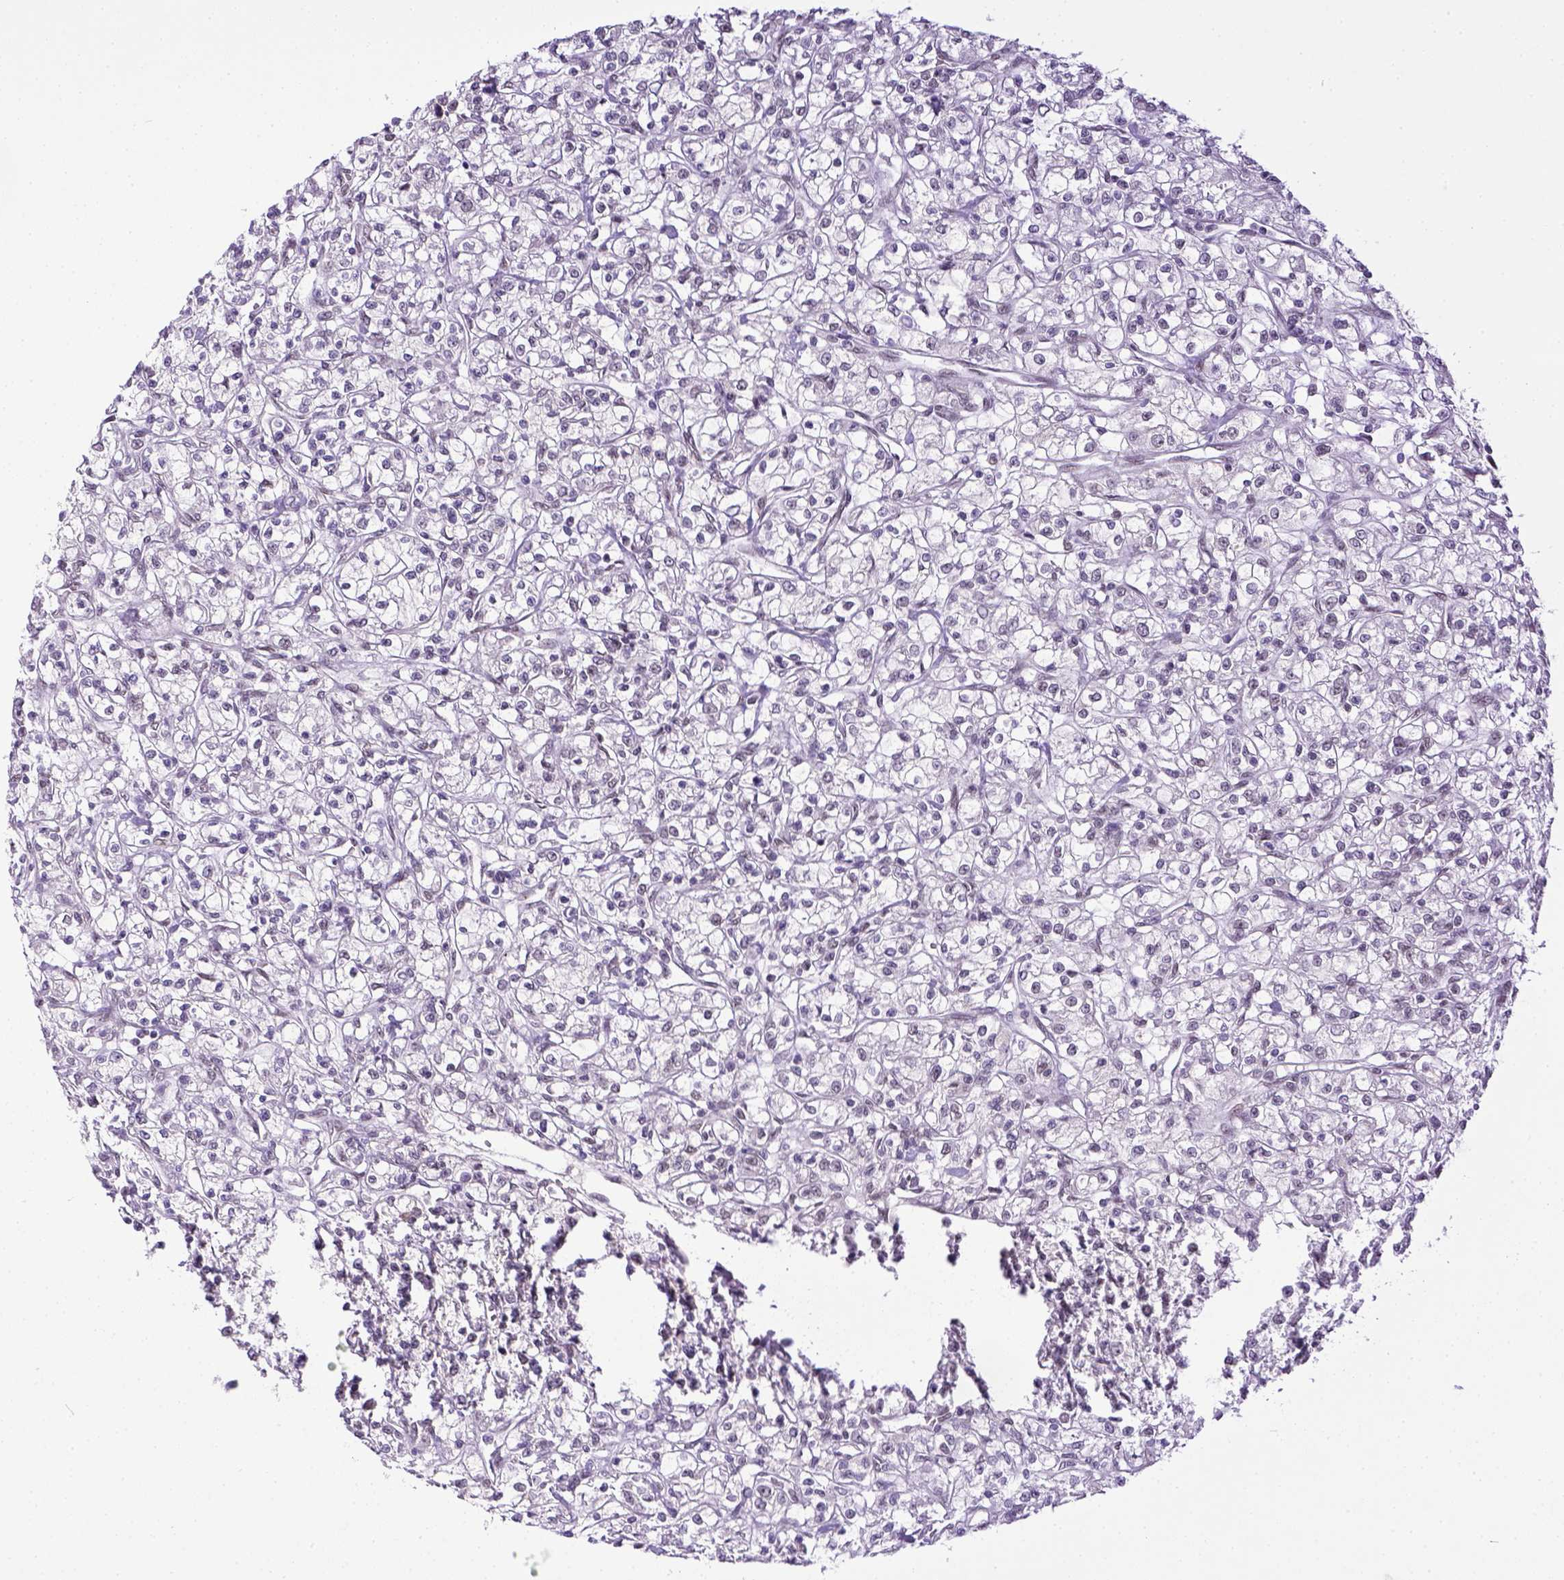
{"staining": {"intensity": "negative", "quantity": "none", "location": "none"}, "tissue": "renal cancer", "cell_type": "Tumor cells", "image_type": "cancer", "snomed": [{"axis": "morphology", "description": "Adenocarcinoma, NOS"}, {"axis": "topography", "description": "Kidney"}], "caption": "IHC of human renal cancer exhibits no staining in tumor cells.", "gene": "ERCC1", "patient": {"sex": "female", "age": 59}}